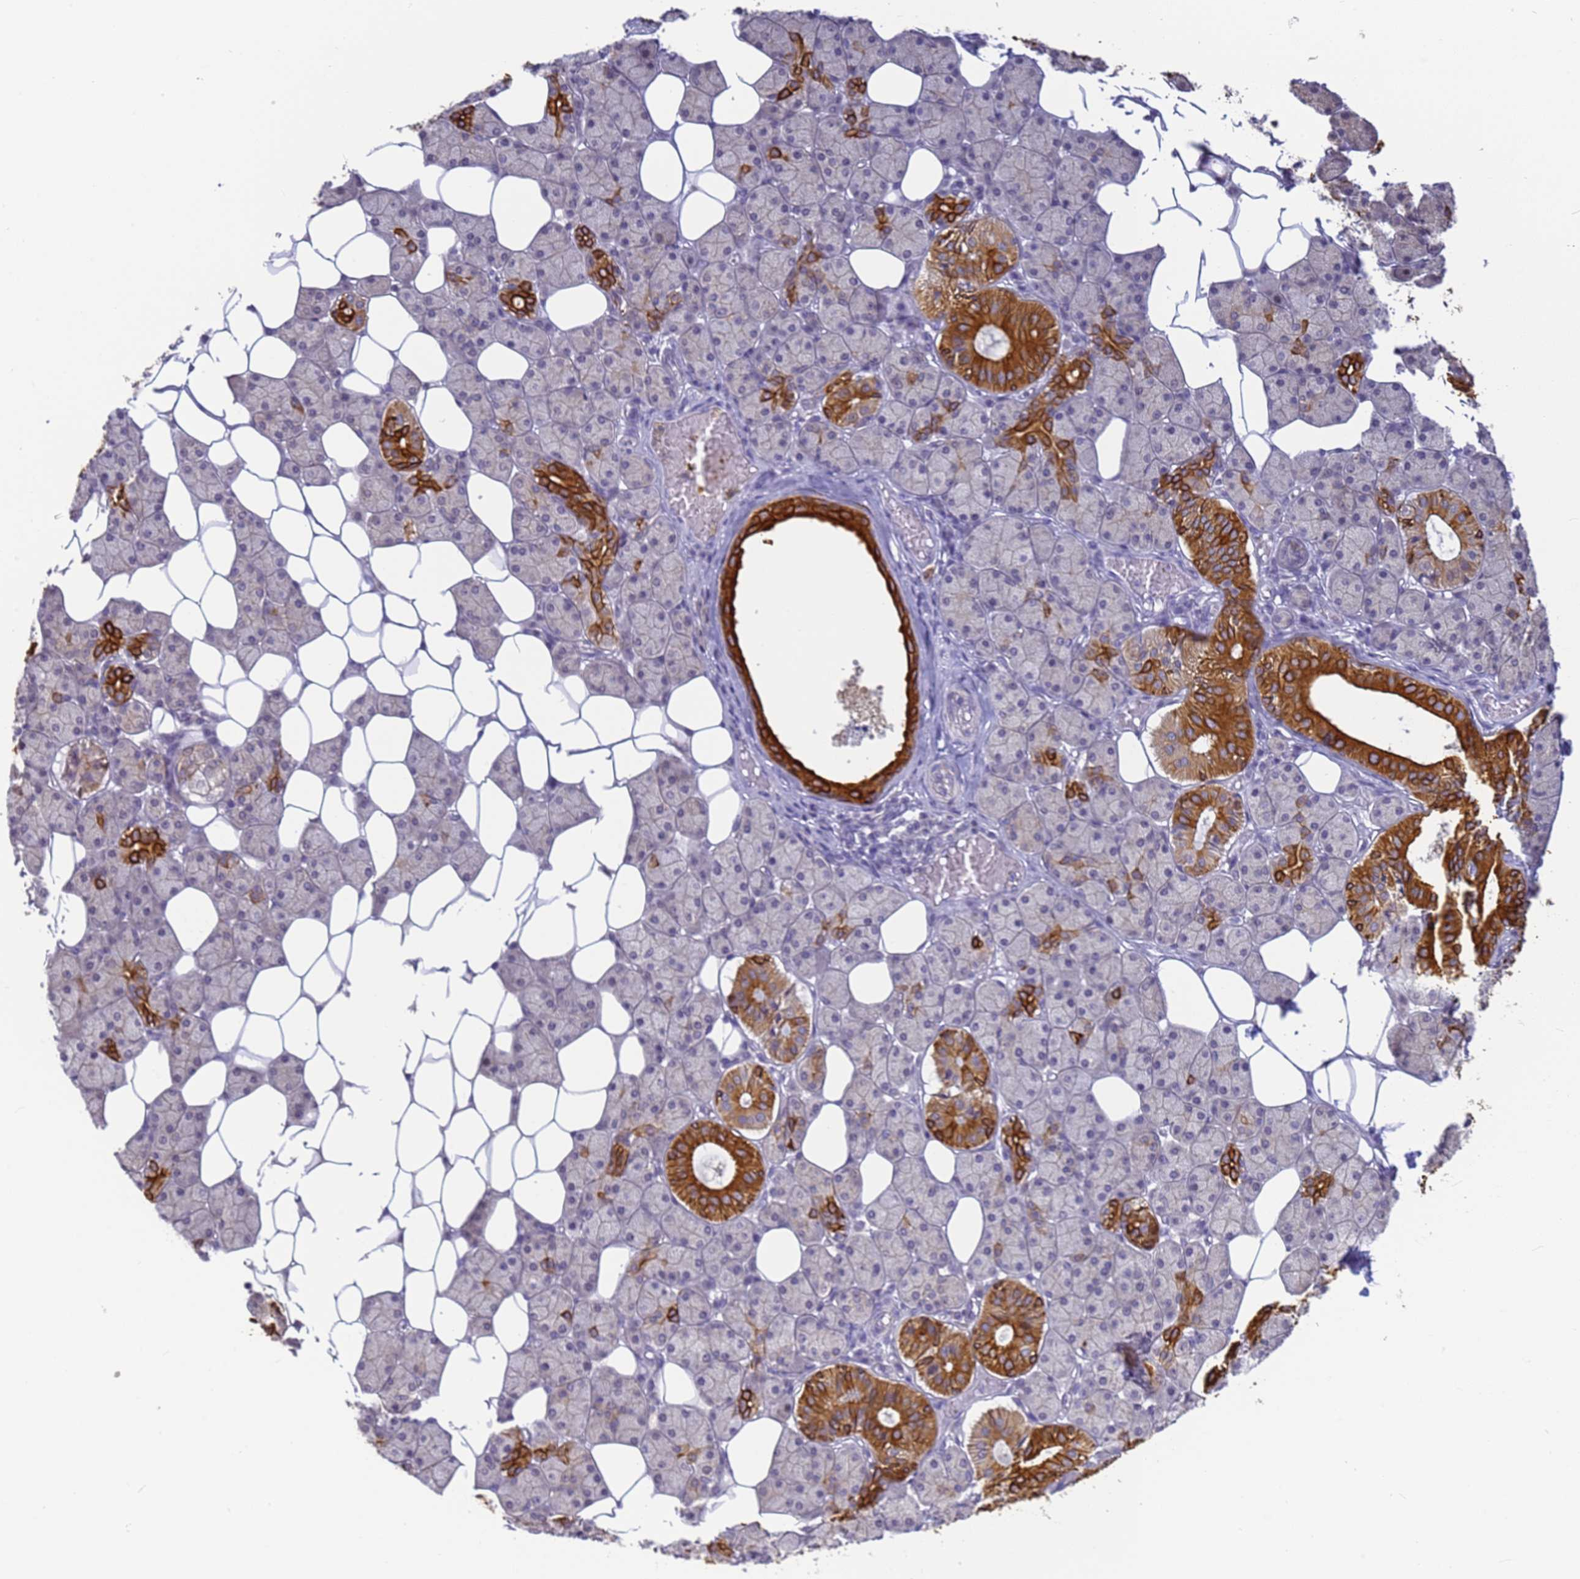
{"staining": {"intensity": "strong", "quantity": "25%-75%", "location": "cytoplasmic/membranous"}, "tissue": "salivary gland", "cell_type": "Glandular cells", "image_type": "normal", "snomed": [{"axis": "morphology", "description": "Normal tissue, NOS"}, {"axis": "topography", "description": "Salivary gland"}], "caption": "Brown immunohistochemical staining in unremarkable human salivary gland demonstrates strong cytoplasmic/membranous staining in approximately 25%-75% of glandular cells.", "gene": "VWA3A", "patient": {"sex": "female", "age": 33}}